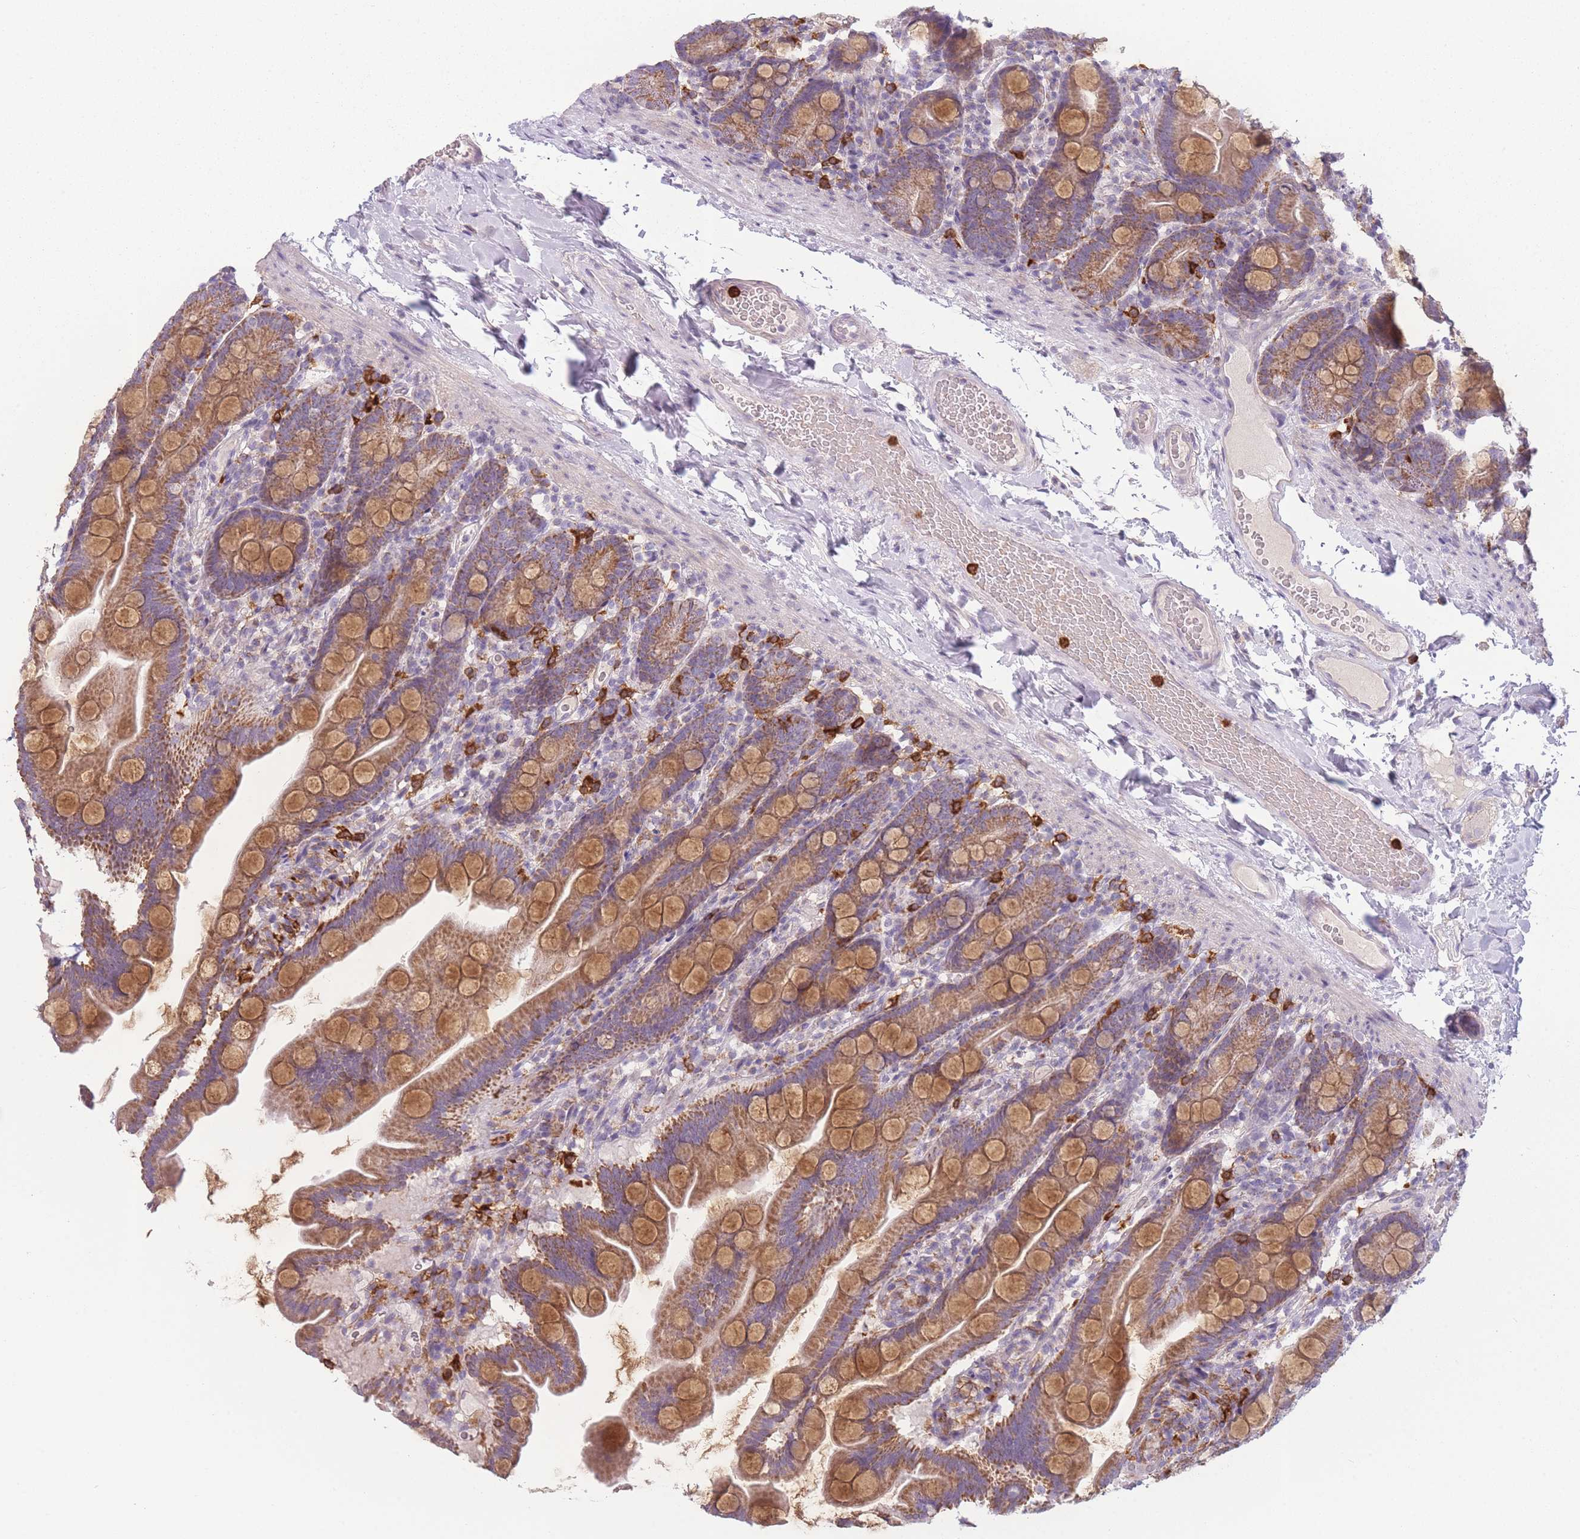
{"staining": {"intensity": "moderate", "quantity": ">75%", "location": "cytoplasmic/membranous"}, "tissue": "small intestine", "cell_type": "Glandular cells", "image_type": "normal", "snomed": [{"axis": "morphology", "description": "Normal tissue, NOS"}, {"axis": "topography", "description": "Small intestine"}], "caption": "A medium amount of moderate cytoplasmic/membranous staining is identified in approximately >75% of glandular cells in benign small intestine.", "gene": "PRAM1", "patient": {"sex": "female", "age": 68}}